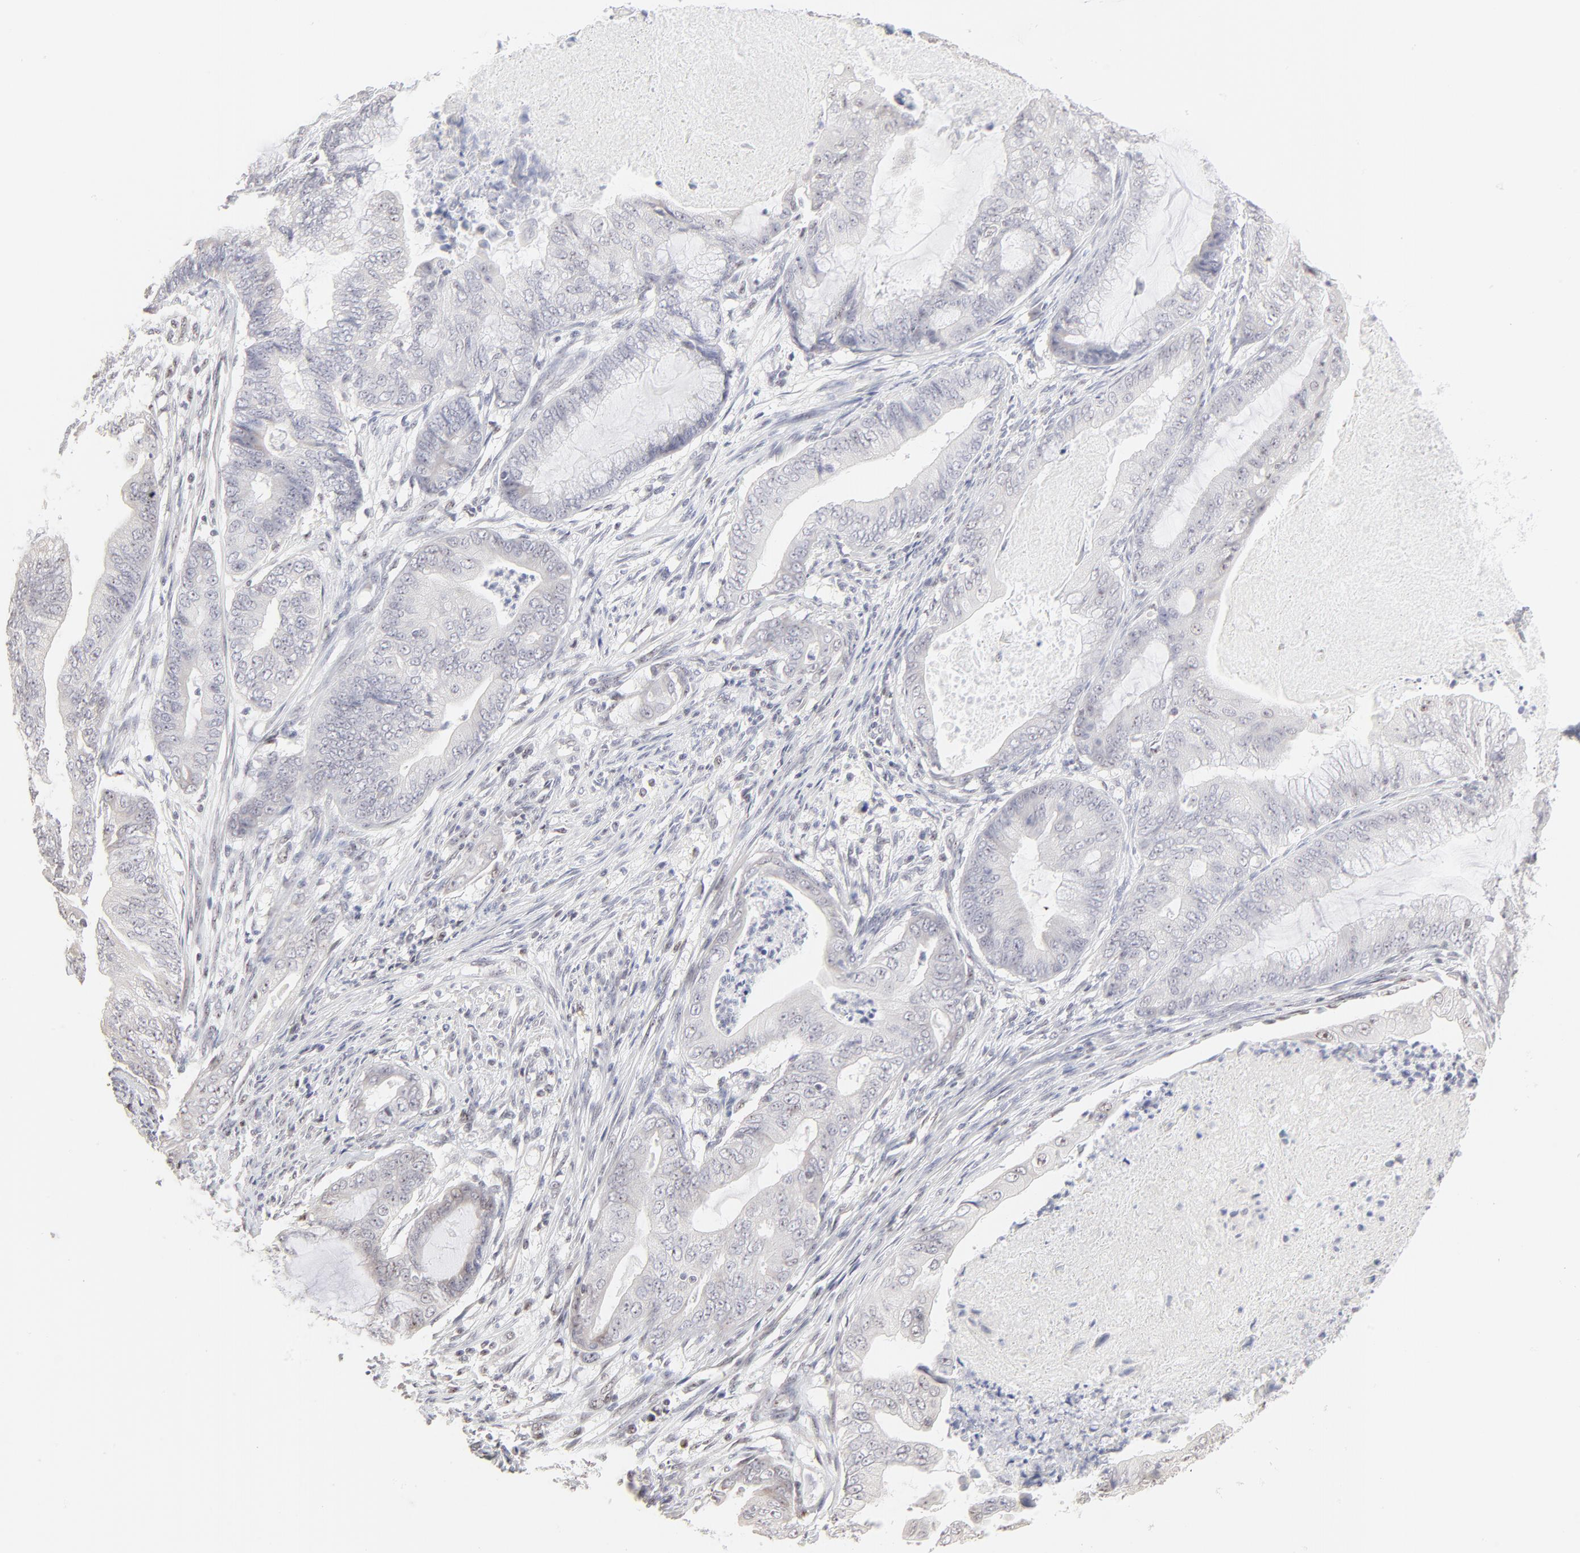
{"staining": {"intensity": "negative", "quantity": "none", "location": "none"}, "tissue": "endometrial cancer", "cell_type": "Tumor cells", "image_type": "cancer", "snomed": [{"axis": "morphology", "description": "Adenocarcinoma, NOS"}, {"axis": "topography", "description": "Endometrium"}], "caption": "IHC of human endometrial cancer displays no staining in tumor cells.", "gene": "NFIL3", "patient": {"sex": "female", "age": 63}}